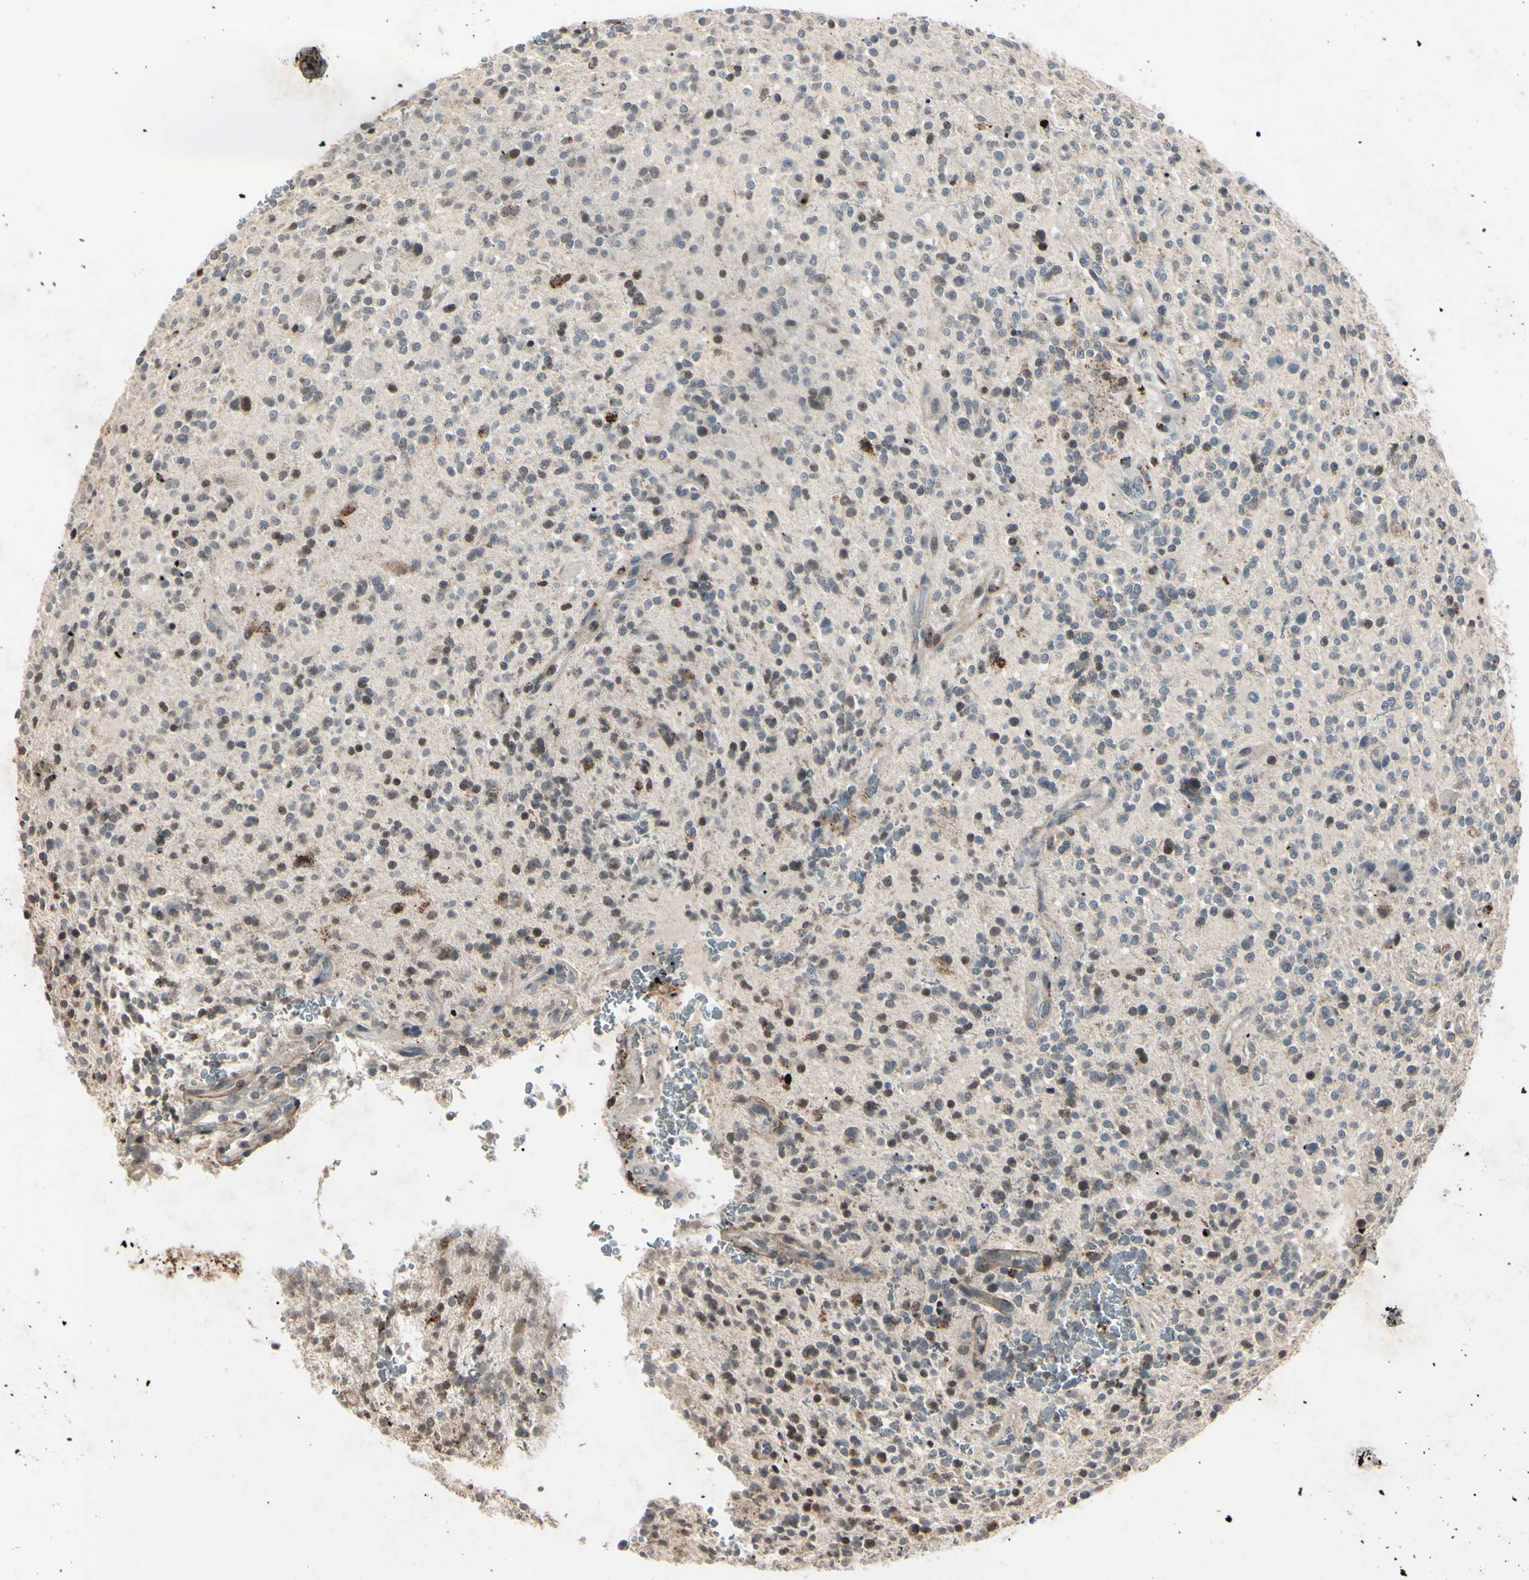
{"staining": {"intensity": "moderate", "quantity": "<25%", "location": "nuclear"}, "tissue": "glioma", "cell_type": "Tumor cells", "image_type": "cancer", "snomed": [{"axis": "morphology", "description": "Glioma, malignant, High grade"}, {"axis": "topography", "description": "Brain"}], "caption": "Glioma tissue demonstrates moderate nuclear staining in about <25% of tumor cells, visualized by immunohistochemistry.", "gene": "AEBP1", "patient": {"sex": "male", "age": 48}}